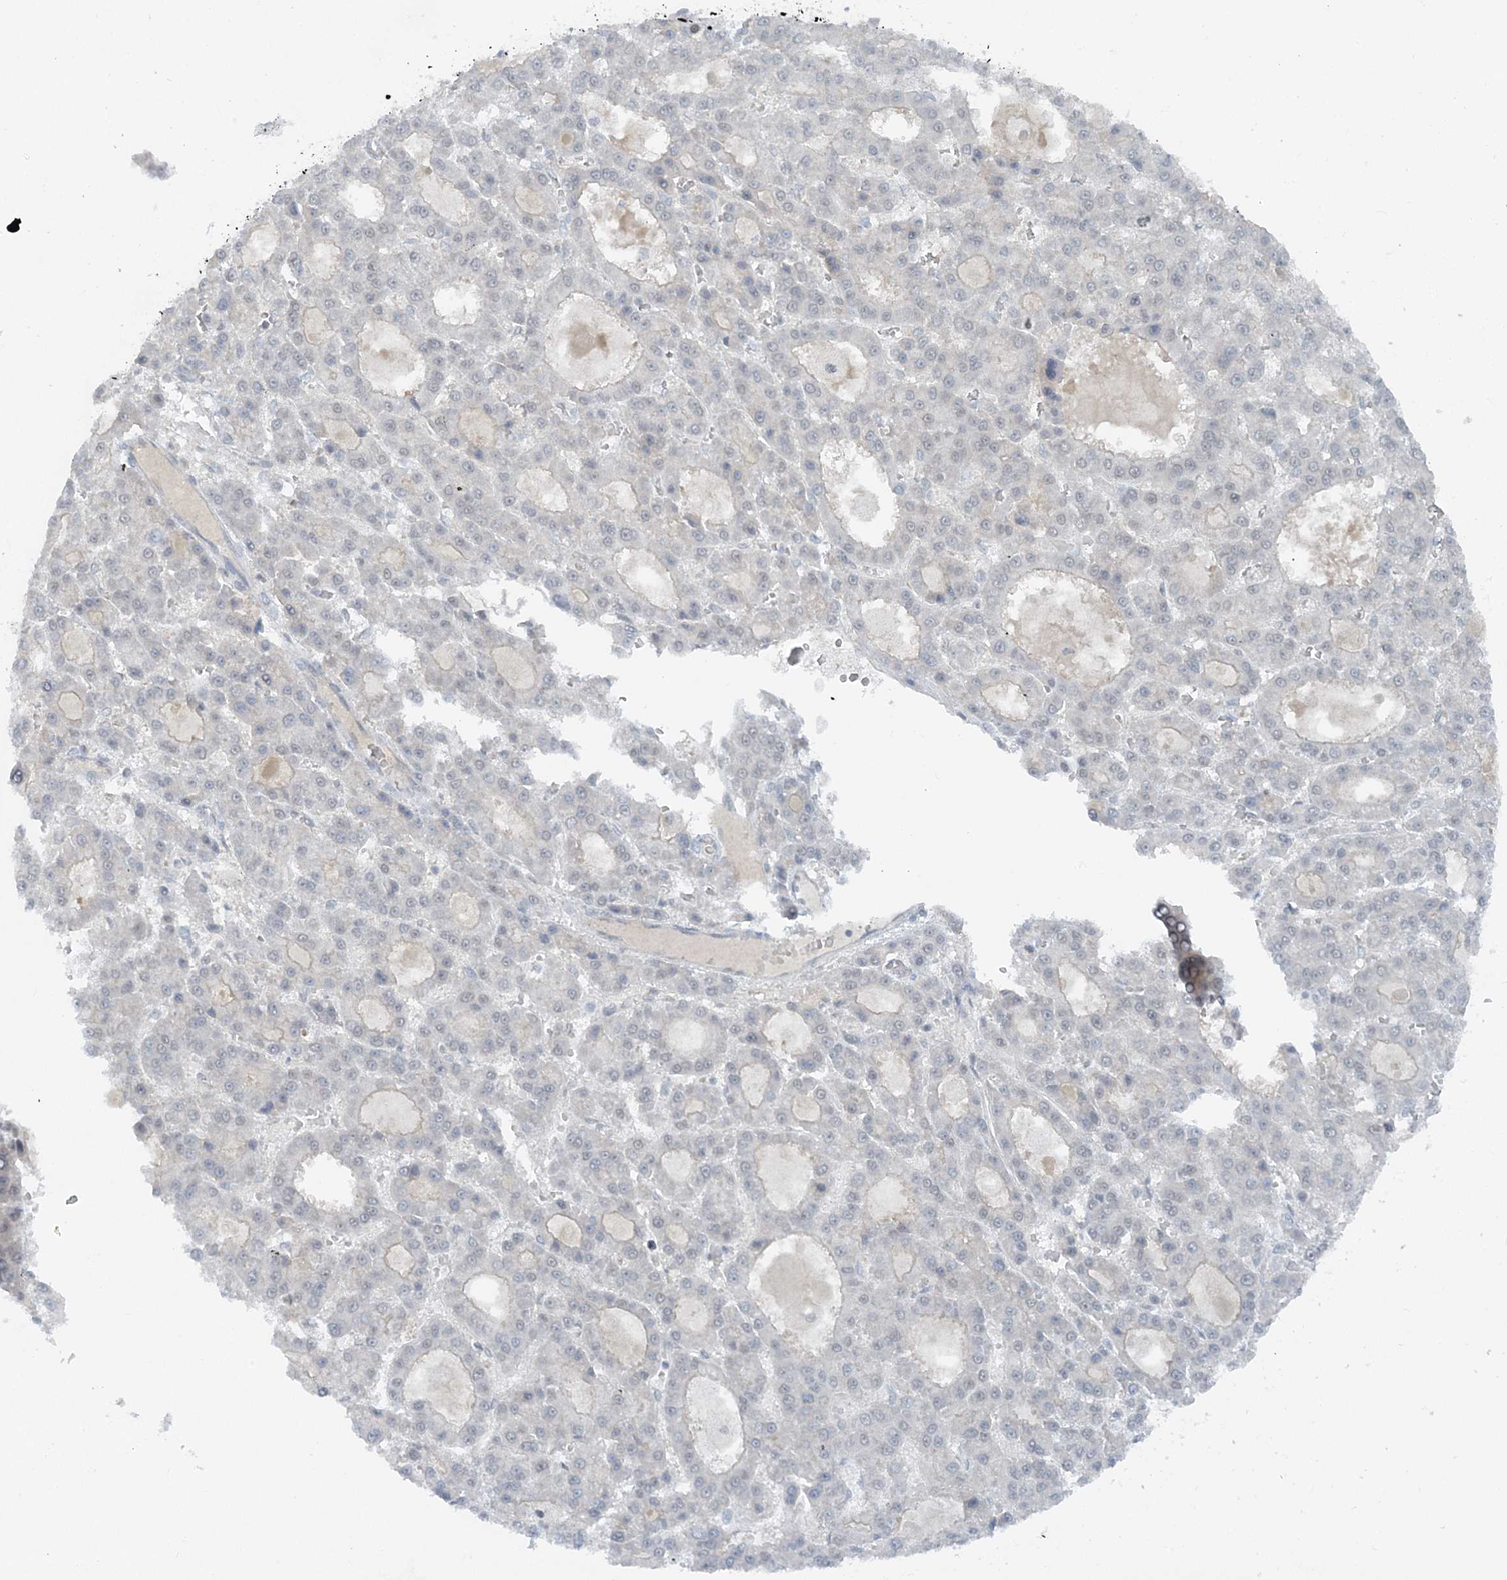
{"staining": {"intensity": "negative", "quantity": "none", "location": "none"}, "tissue": "liver cancer", "cell_type": "Tumor cells", "image_type": "cancer", "snomed": [{"axis": "morphology", "description": "Carcinoma, Hepatocellular, NOS"}, {"axis": "topography", "description": "Liver"}], "caption": "Immunohistochemistry of liver cancer exhibits no staining in tumor cells.", "gene": "ATP11A", "patient": {"sex": "male", "age": 70}}